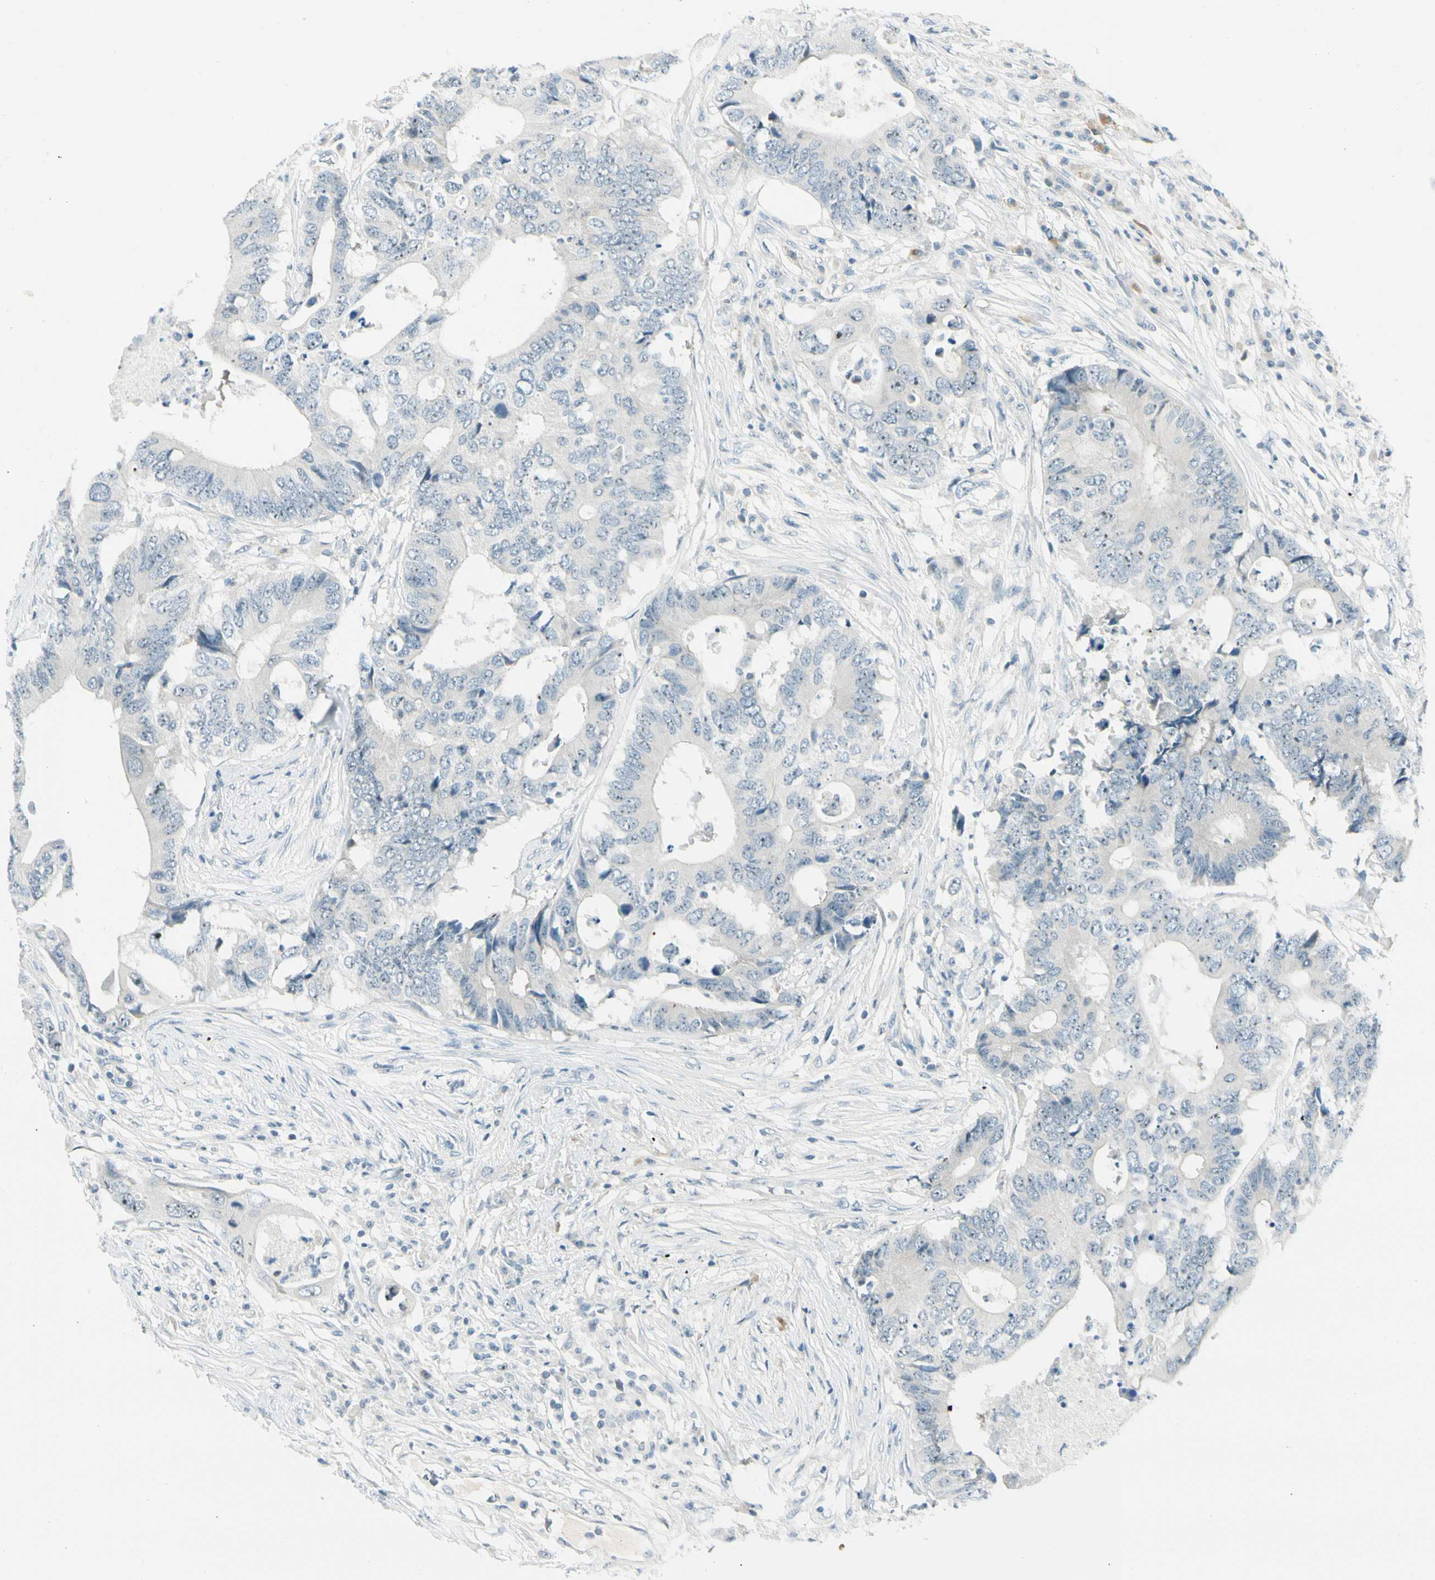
{"staining": {"intensity": "moderate", "quantity": "25%-75%", "location": "nuclear"}, "tissue": "colorectal cancer", "cell_type": "Tumor cells", "image_type": "cancer", "snomed": [{"axis": "morphology", "description": "Adenocarcinoma, NOS"}, {"axis": "topography", "description": "Colon"}], "caption": "Protein expression analysis of human colorectal cancer (adenocarcinoma) reveals moderate nuclear expression in about 25%-75% of tumor cells.", "gene": "ZSCAN1", "patient": {"sex": "male", "age": 71}}